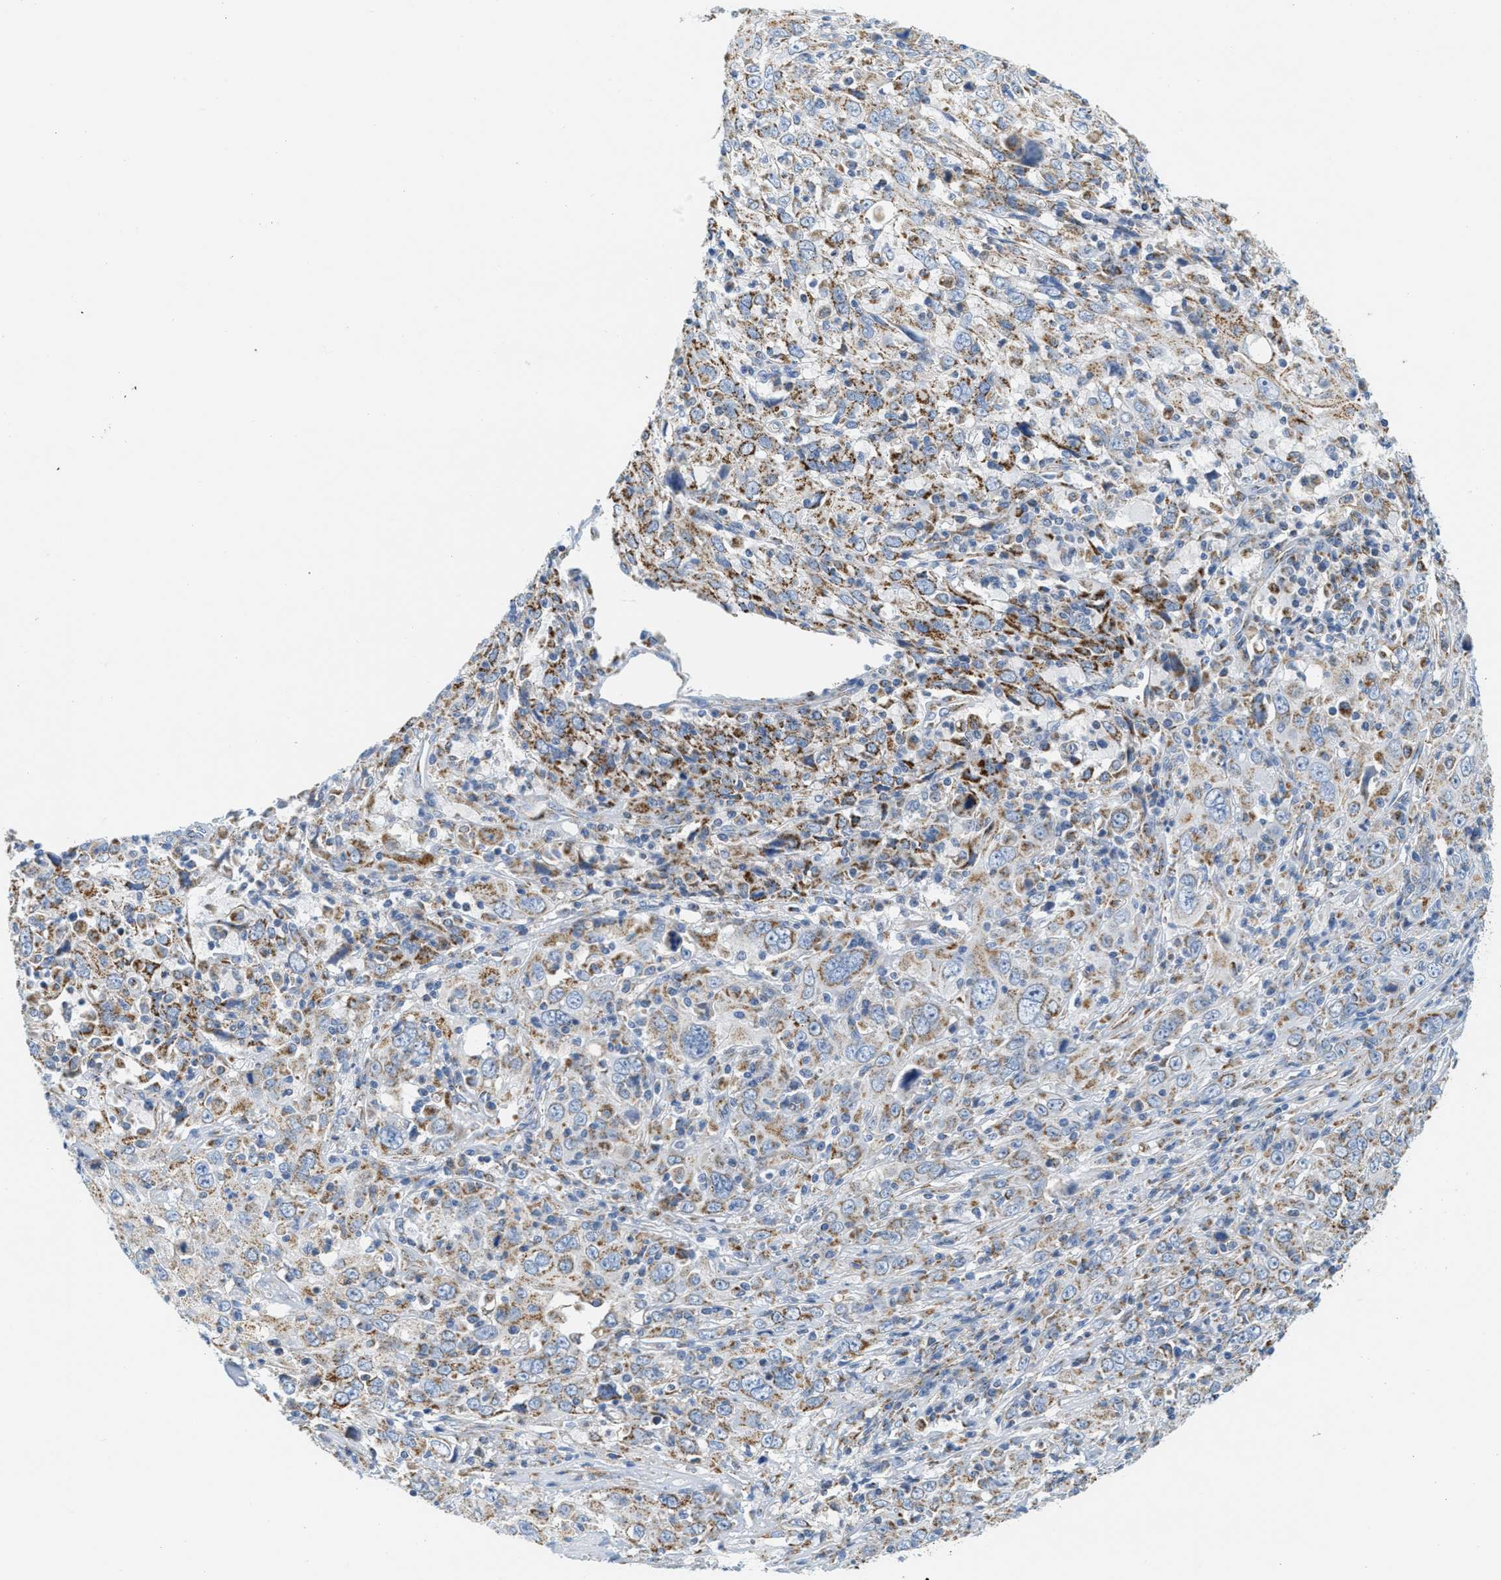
{"staining": {"intensity": "moderate", "quantity": "25%-75%", "location": "cytoplasmic/membranous"}, "tissue": "cervical cancer", "cell_type": "Tumor cells", "image_type": "cancer", "snomed": [{"axis": "morphology", "description": "Squamous cell carcinoma, NOS"}, {"axis": "topography", "description": "Cervix"}], "caption": "A medium amount of moderate cytoplasmic/membranous expression is present in approximately 25%-75% of tumor cells in cervical squamous cell carcinoma tissue. Immunohistochemistry stains the protein of interest in brown and the nuclei are stained blue.", "gene": "KCNJ5", "patient": {"sex": "female", "age": 46}}